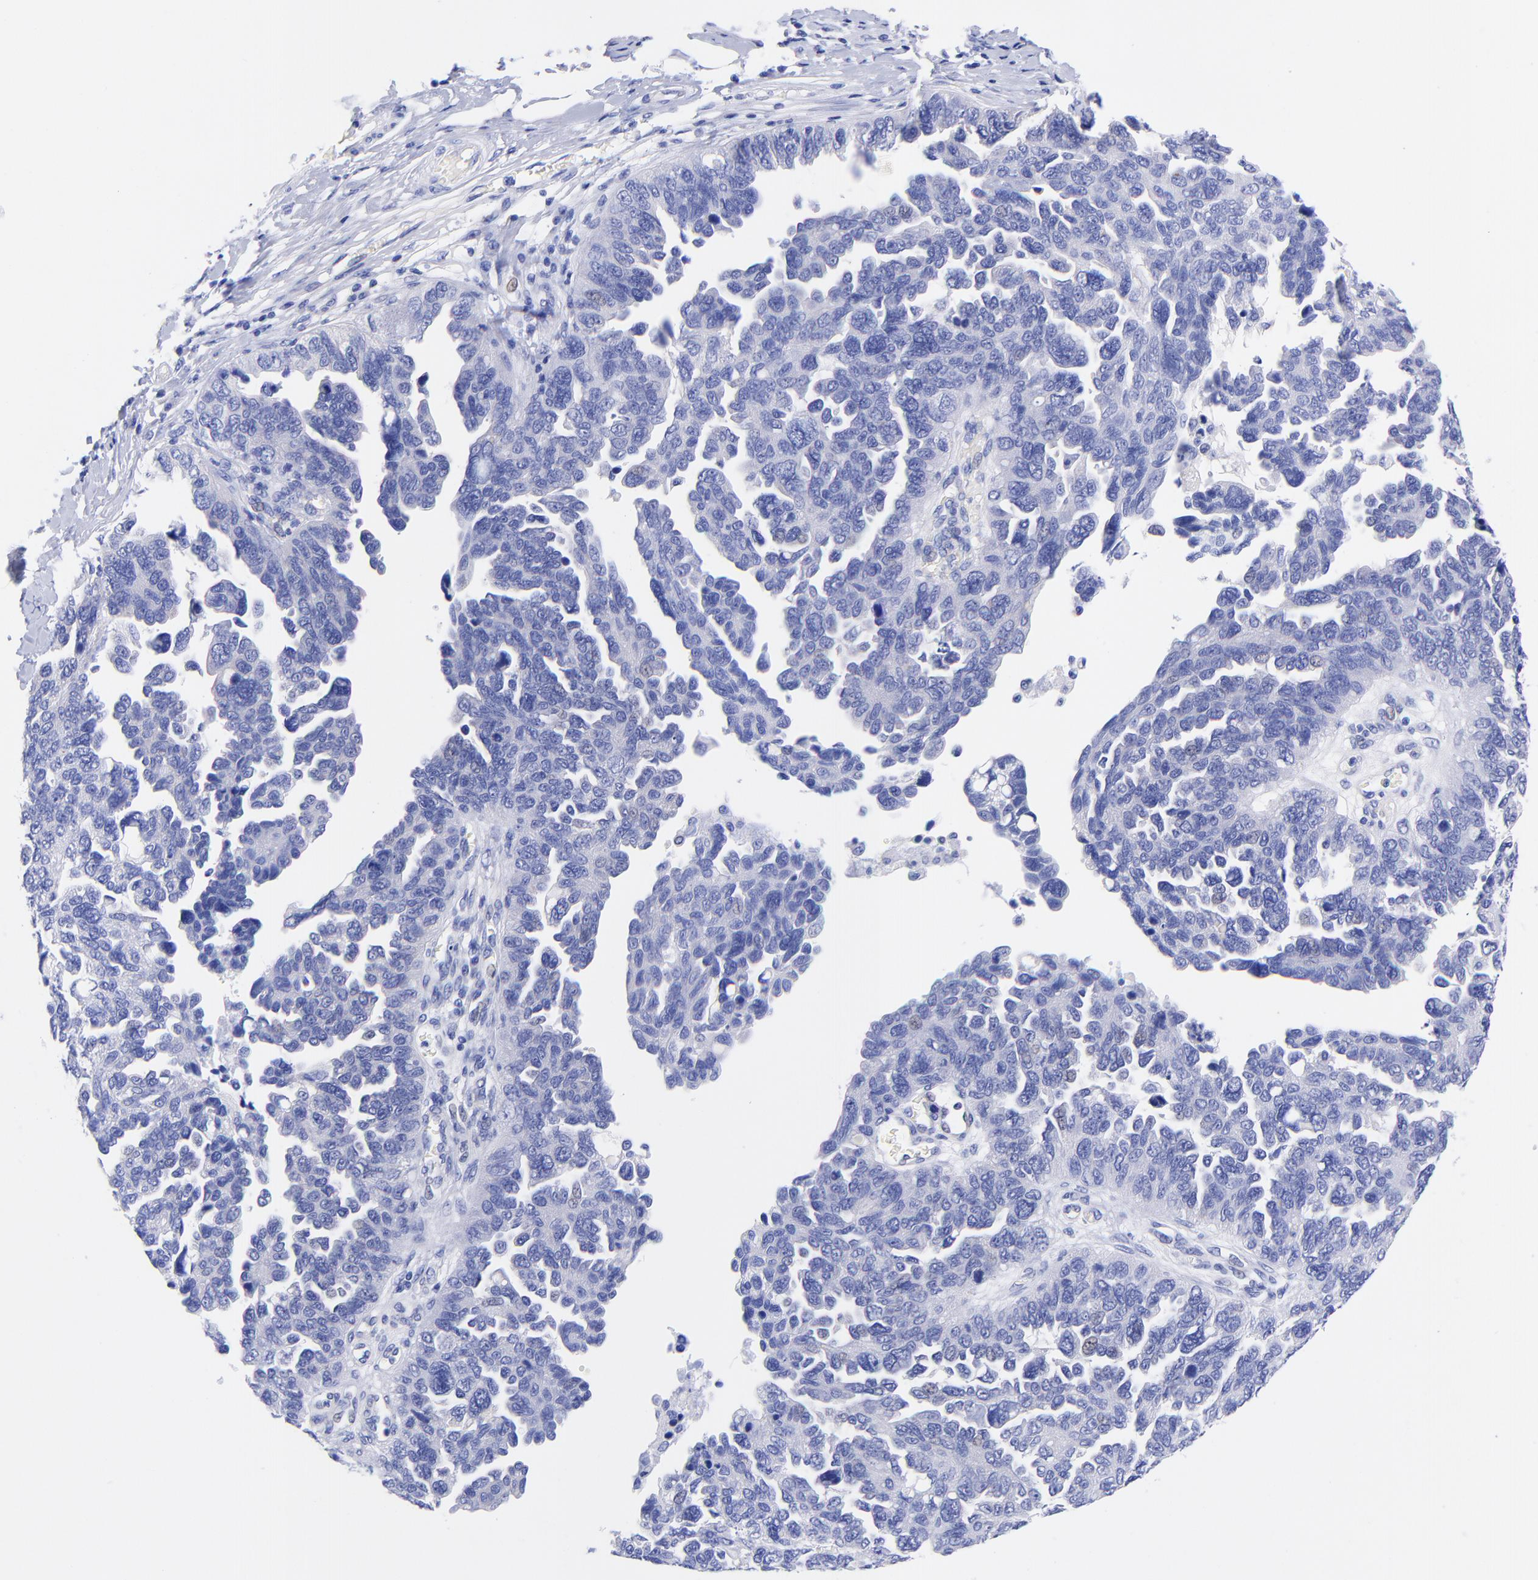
{"staining": {"intensity": "negative", "quantity": "none", "location": "none"}, "tissue": "ovarian cancer", "cell_type": "Tumor cells", "image_type": "cancer", "snomed": [{"axis": "morphology", "description": "Cystadenocarcinoma, serous, NOS"}, {"axis": "topography", "description": "Ovary"}], "caption": "An image of human ovarian cancer is negative for staining in tumor cells.", "gene": "GPHN", "patient": {"sex": "female", "age": 64}}